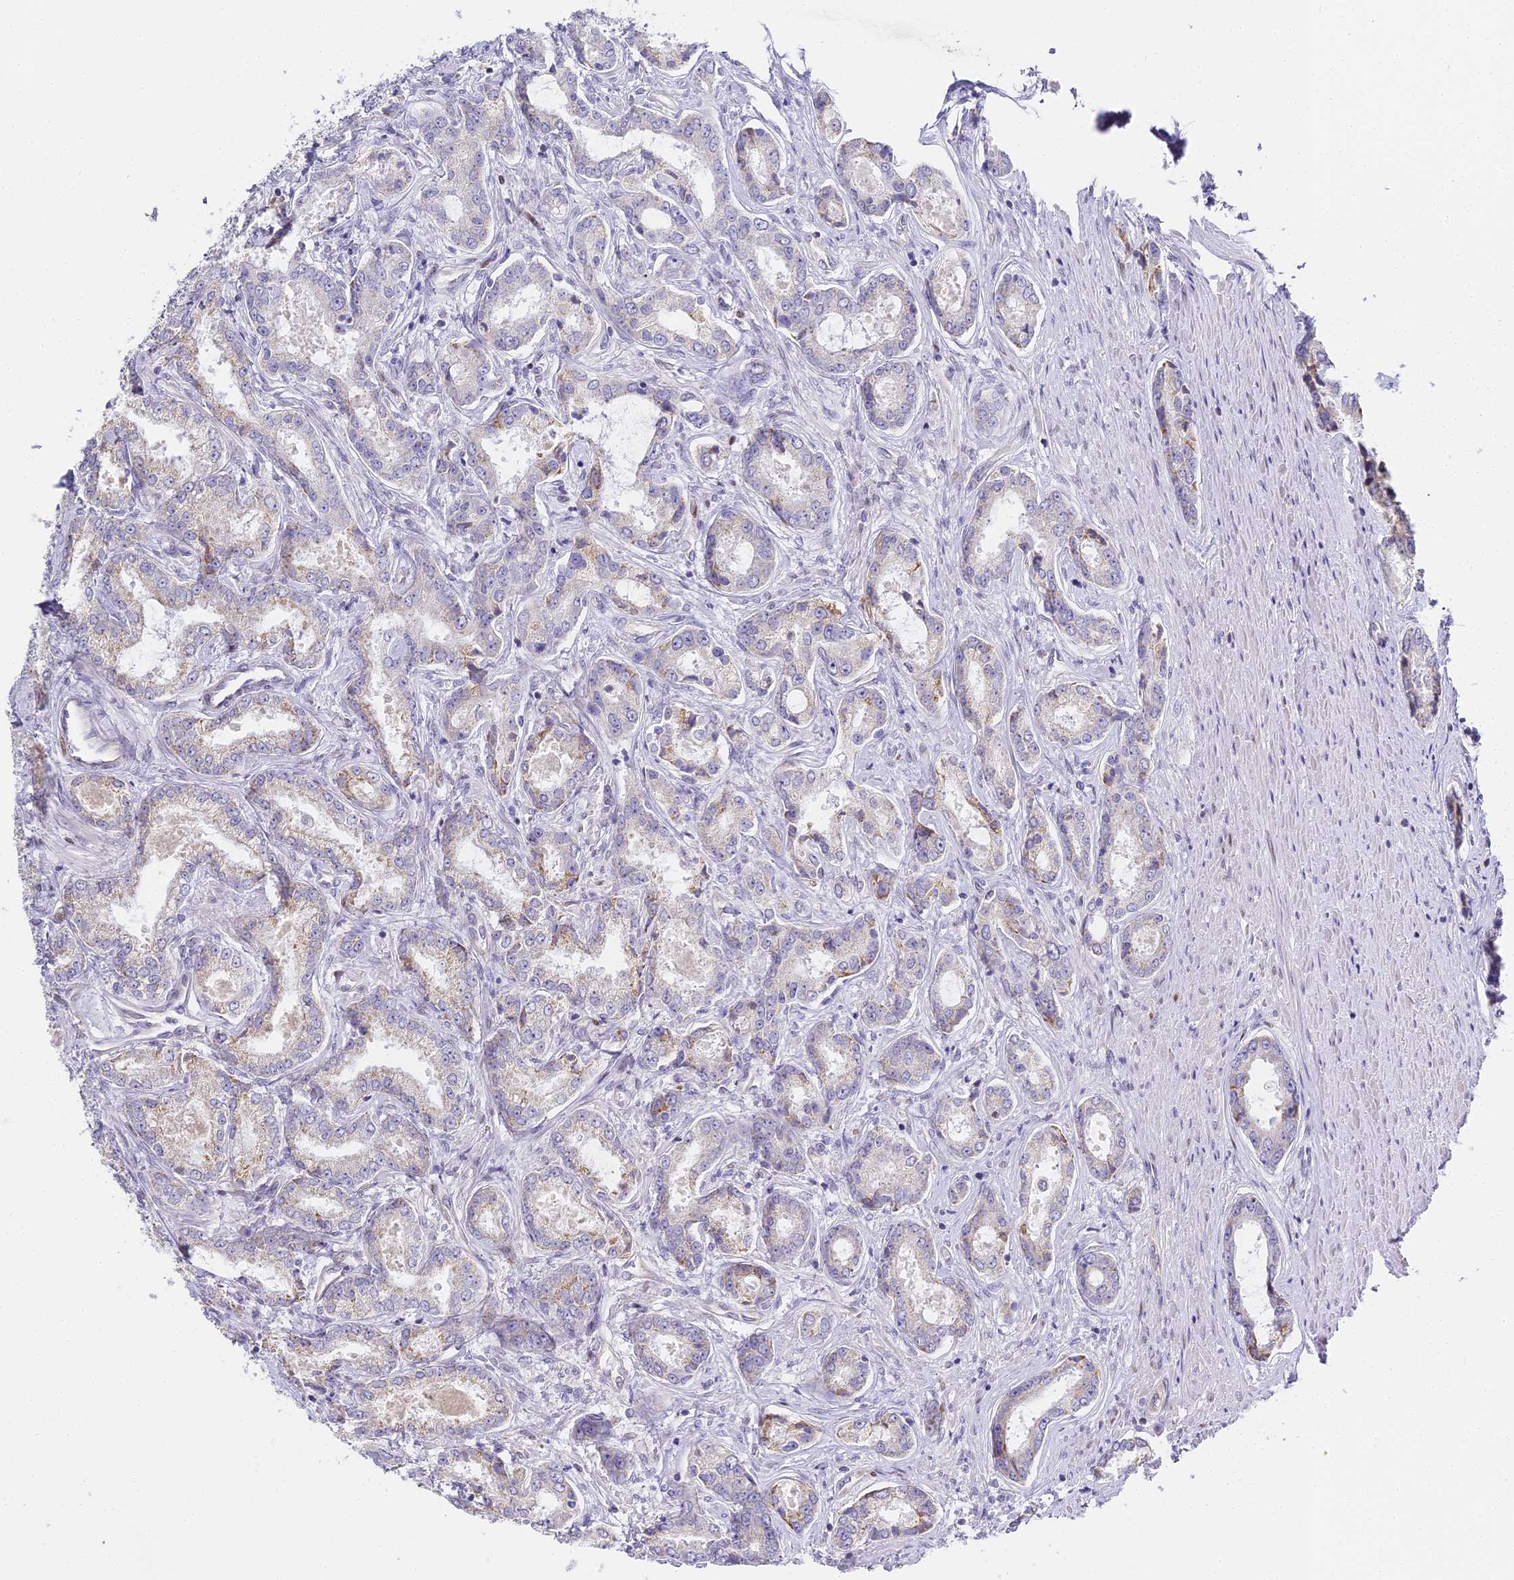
{"staining": {"intensity": "weak", "quantity": "<25%", "location": "cytoplasmic/membranous"}, "tissue": "prostate cancer", "cell_type": "Tumor cells", "image_type": "cancer", "snomed": [{"axis": "morphology", "description": "Adenocarcinoma, Low grade"}, {"axis": "topography", "description": "Prostate"}], "caption": "A high-resolution histopathology image shows IHC staining of low-grade adenocarcinoma (prostate), which exhibits no significant positivity in tumor cells.", "gene": "SERP1", "patient": {"sex": "male", "age": 68}}